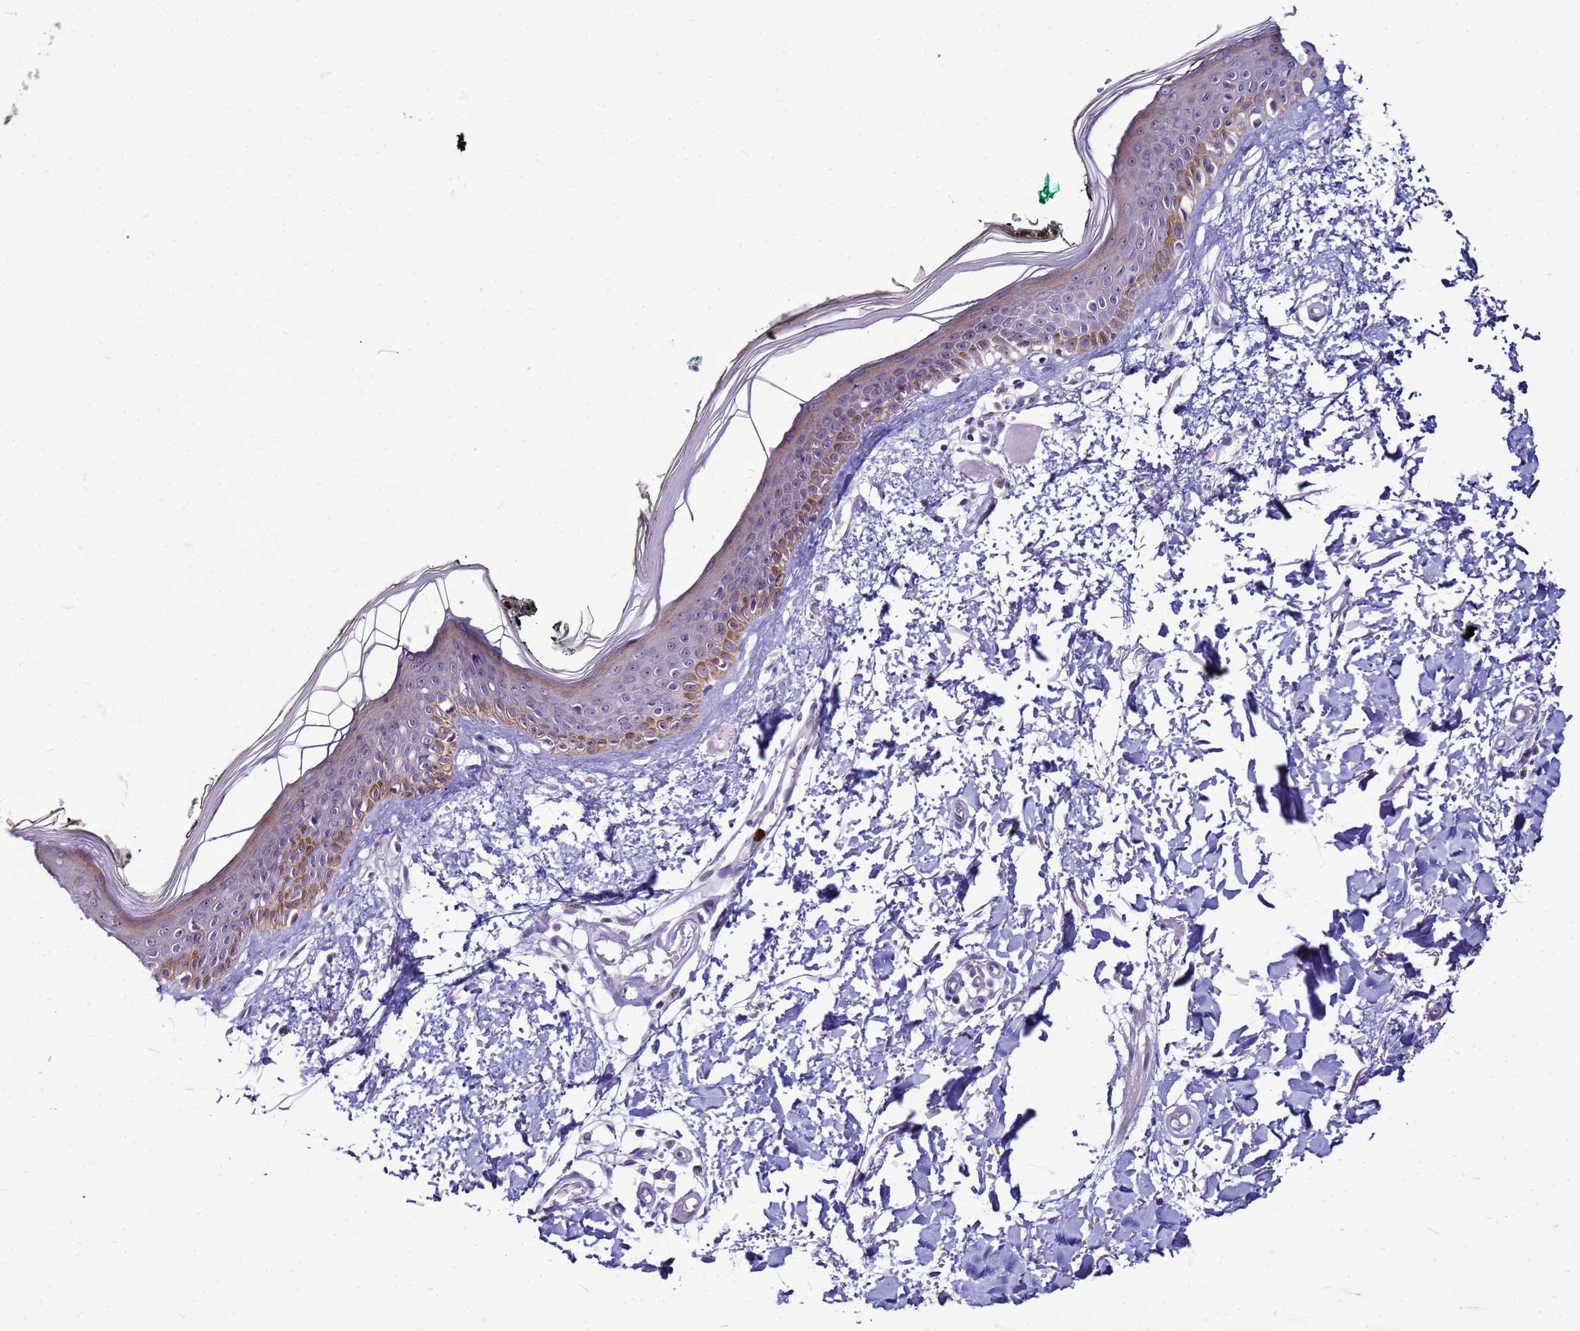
{"staining": {"intensity": "negative", "quantity": "none", "location": "none"}, "tissue": "skin", "cell_type": "Fibroblasts", "image_type": "normal", "snomed": [{"axis": "morphology", "description": "Normal tissue, NOS"}, {"axis": "topography", "description": "Skin"}], "caption": "Image shows no protein positivity in fibroblasts of normal skin. (Immunohistochemistry (ihc), brightfield microscopy, high magnification).", "gene": "VPS4B", "patient": {"sex": "male", "age": 62}}